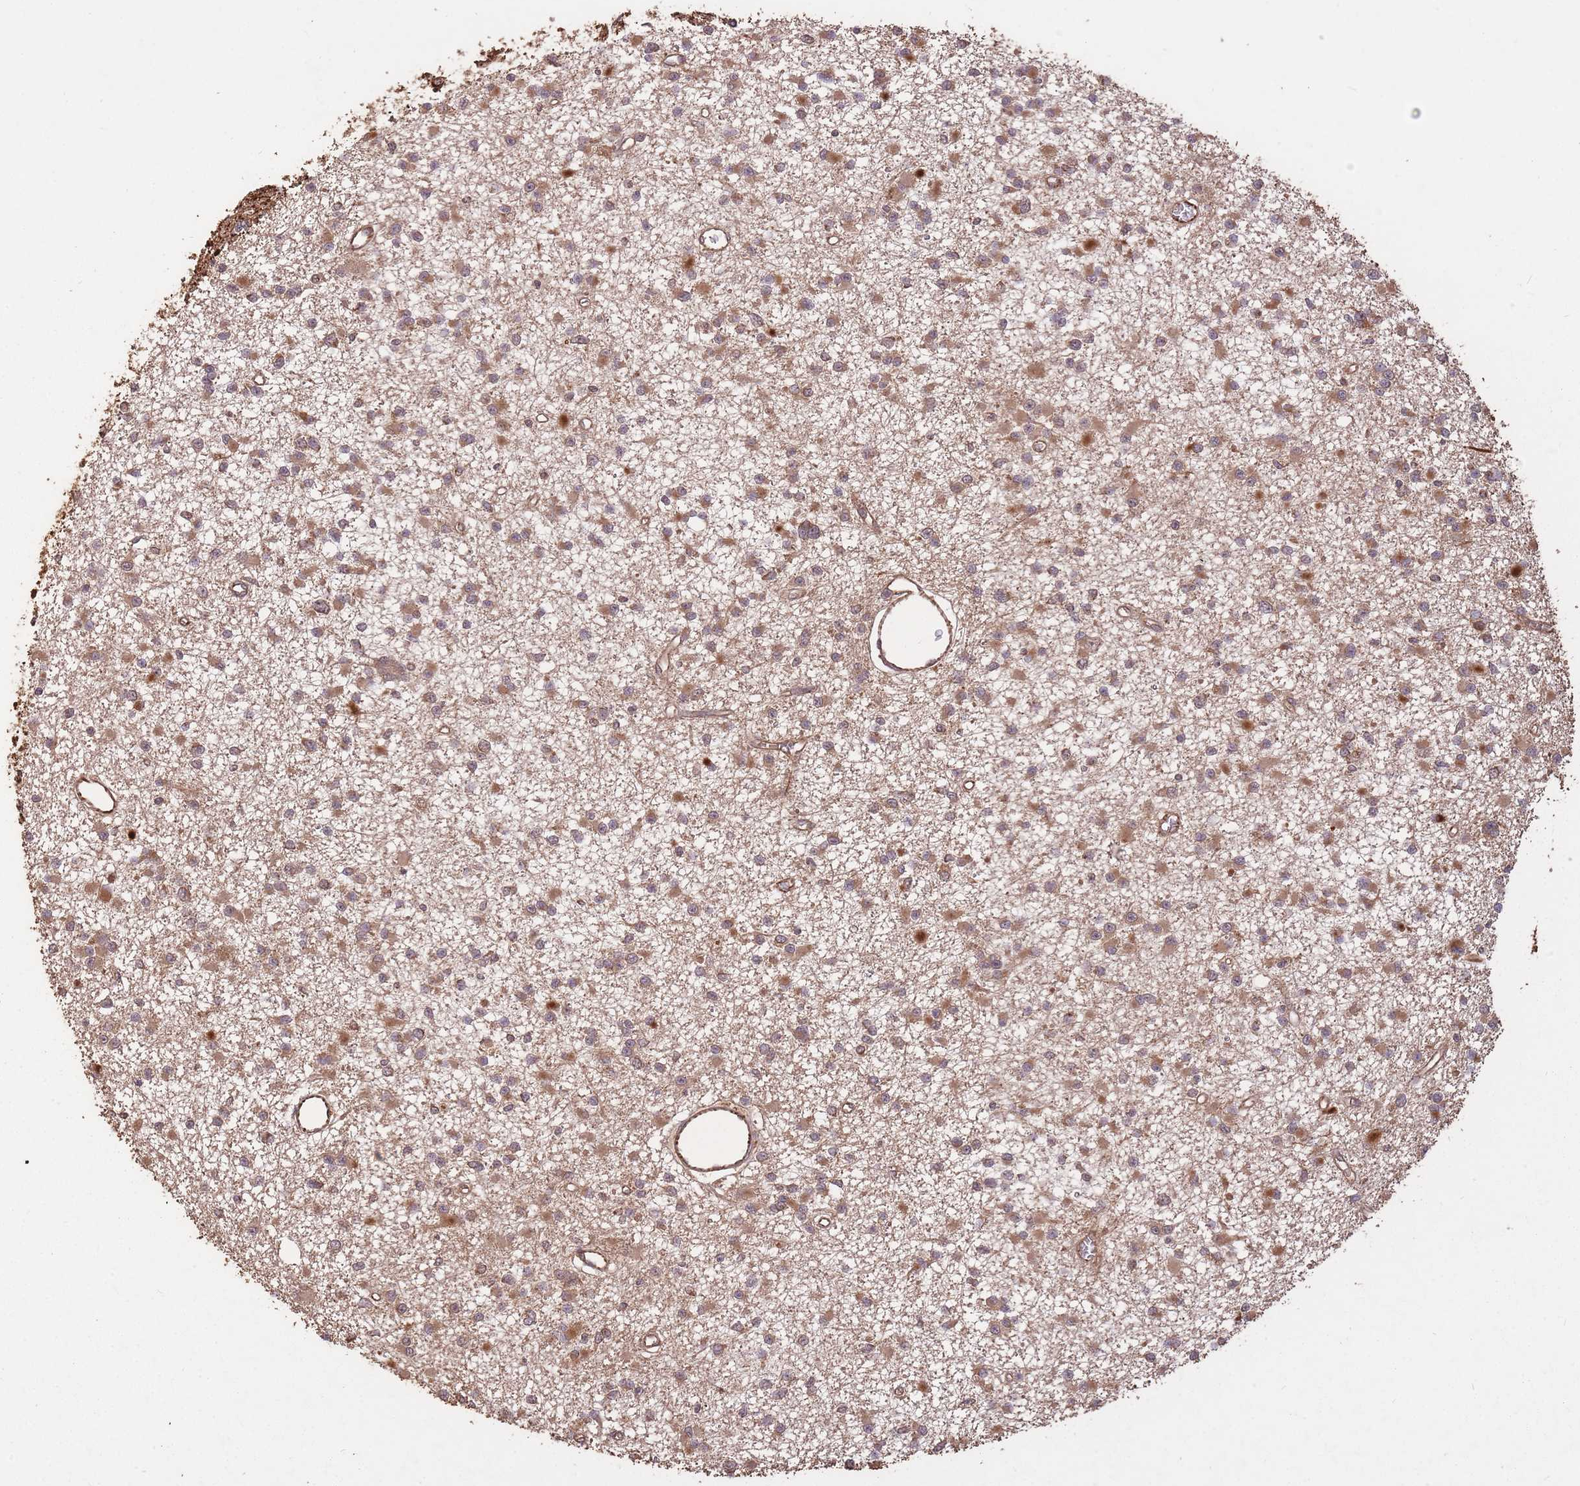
{"staining": {"intensity": "moderate", "quantity": ">75%", "location": "cytoplasmic/membranous"}, "tissue": "glioma", "cell_type": "Tumor cells", "image_type": "cancer", "snomed": [{"axis": "morphology", "description": "Glioma, malignant, Low grade"}, {"axis": "topography", "description": "Brain"}], "caption": "Moderate cytoplasmic/membranous protein expression is appreciated in approximately >75% of tumor cells in glioma. (Stains: DAB in brown, nuclei in blue, Microscopy: brightfield microscopy at high magnification).", "gene": "ERBB3", "patient": {"sex": "female", "age": 22}}